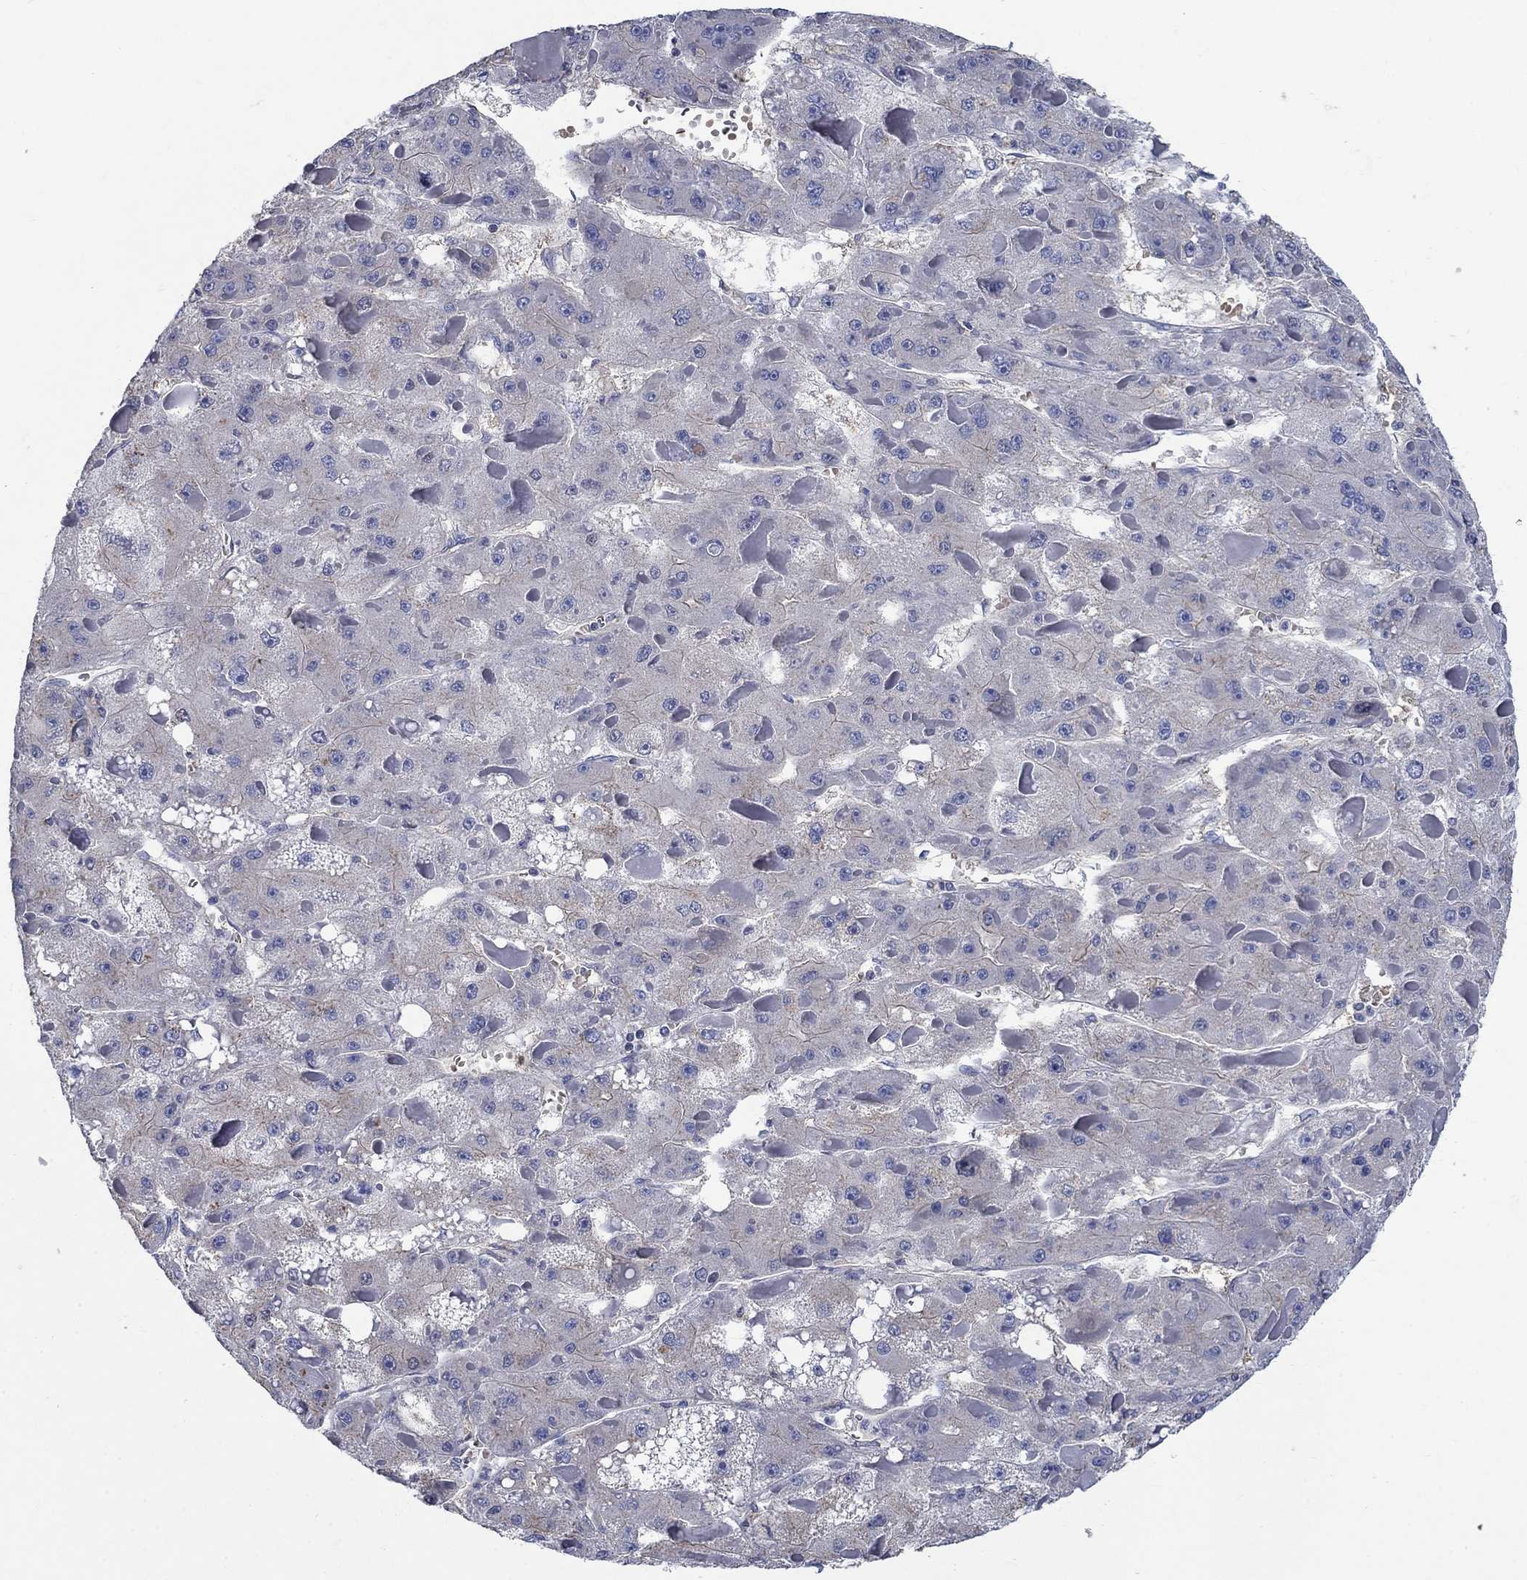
{"staining": {"intensity": "negative", "quantity": "none", "location": "none"}, "tissue": "liver cancer", "cell_type": "Tumor cells", "image_type": "cancer", "snomed": [{"axis": "morphology", "description": "Carcinoma, Hepatocellular, NOS"}, {"axis": "topography", "description": "Liver"}], "caption": "IHC of hepatocellular carcinoma (liver) displays no positivity in tumor cells. (Immunohistochemistry (ihc), brightfield microscopy, high magnification).", "gene": "FLNC", "patient": {"sex": "female", "age": 73}}